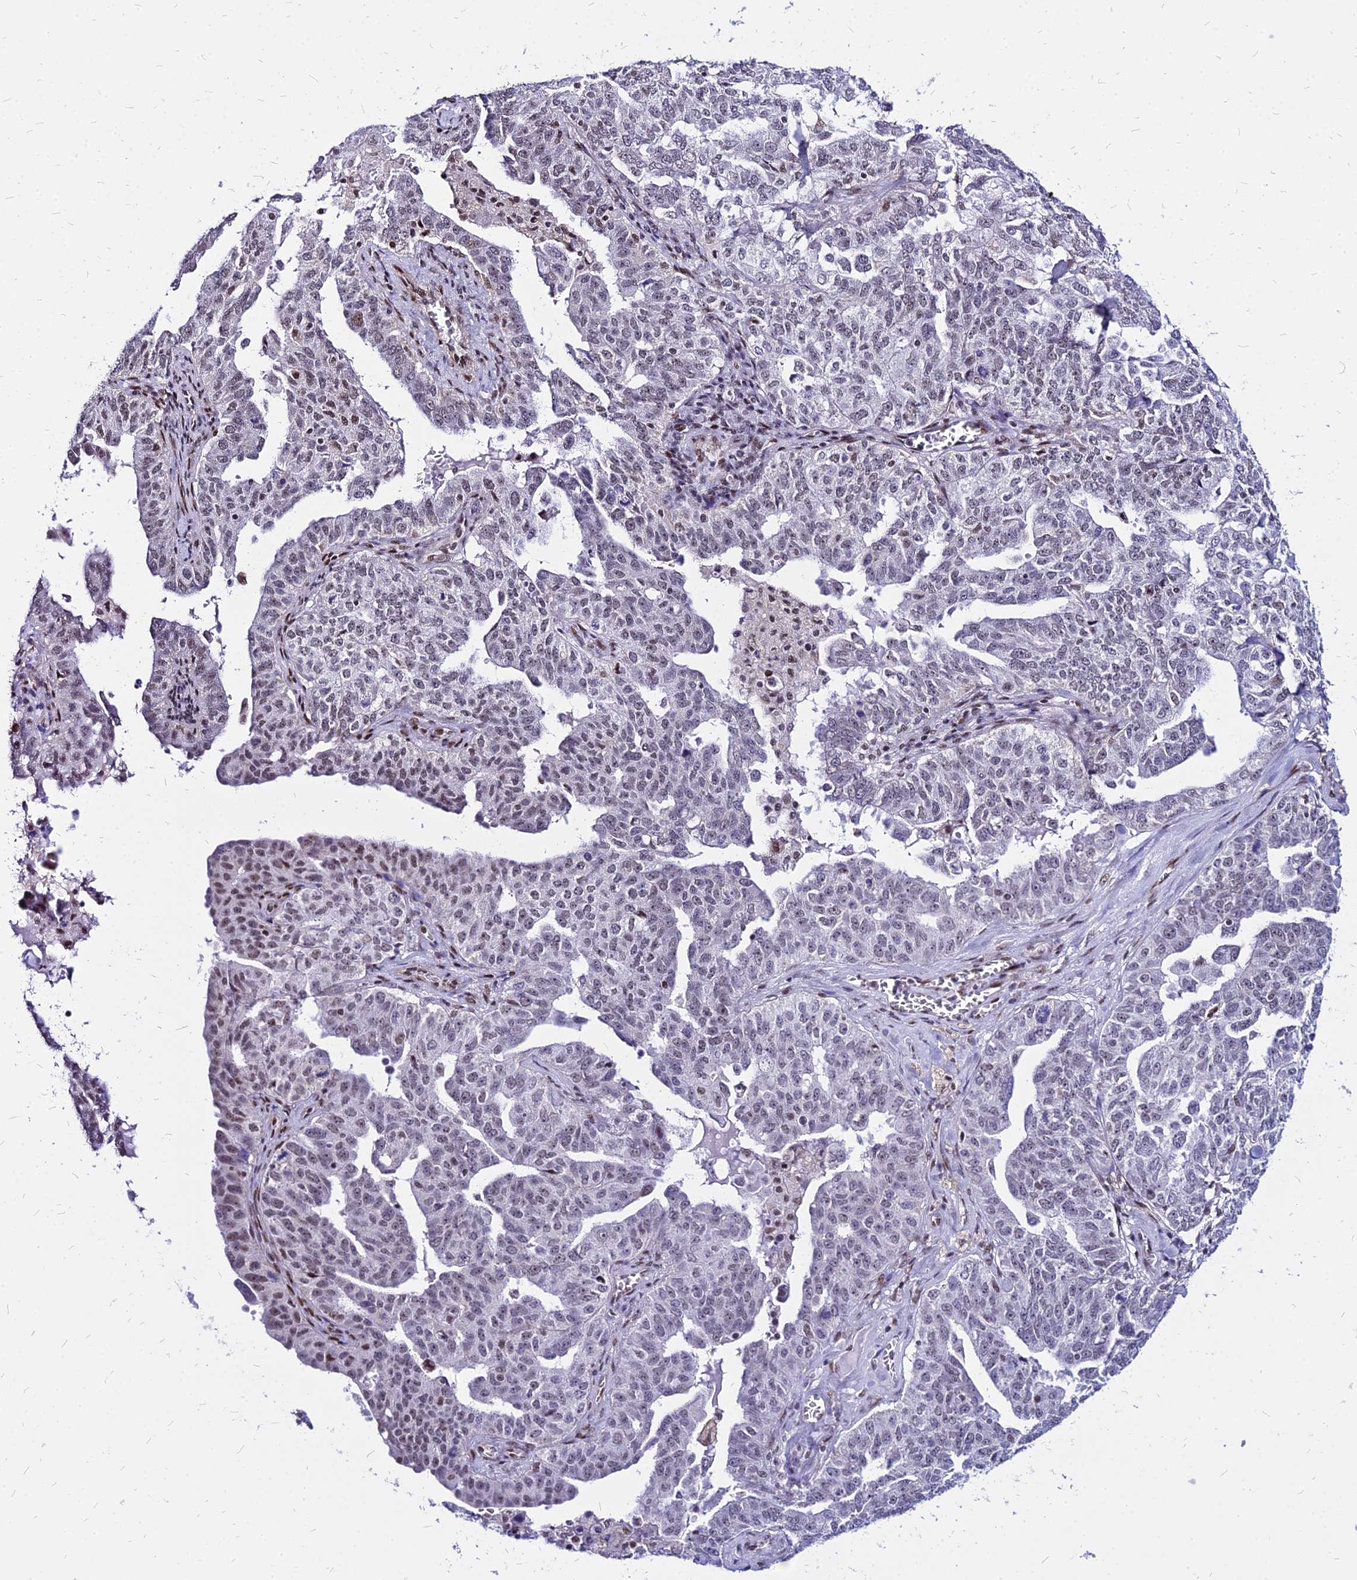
{"staining": {"intensity": "moderate", "quantity": "<25%", "location": "nuclear"}, "tissue": "ovarian cancer", "cell_type": "Tumor cells", "image_type": "cancer", "snomed": [{"axis": "morphology", "description": "Carcinoma, endometroid"}, {"axis": "topography", "description": "Ovary"}], "caption": "This photomicrograph displays ovarian endometroid carcinoma stained with immunohistochemistry to label a protein in brown. The nuclear of tumor cells show moderate positivity for the protein. Nuclei are counter-stained blue.", "gene": "FDX2", "patient": {"sex": "female", "age": 62}}